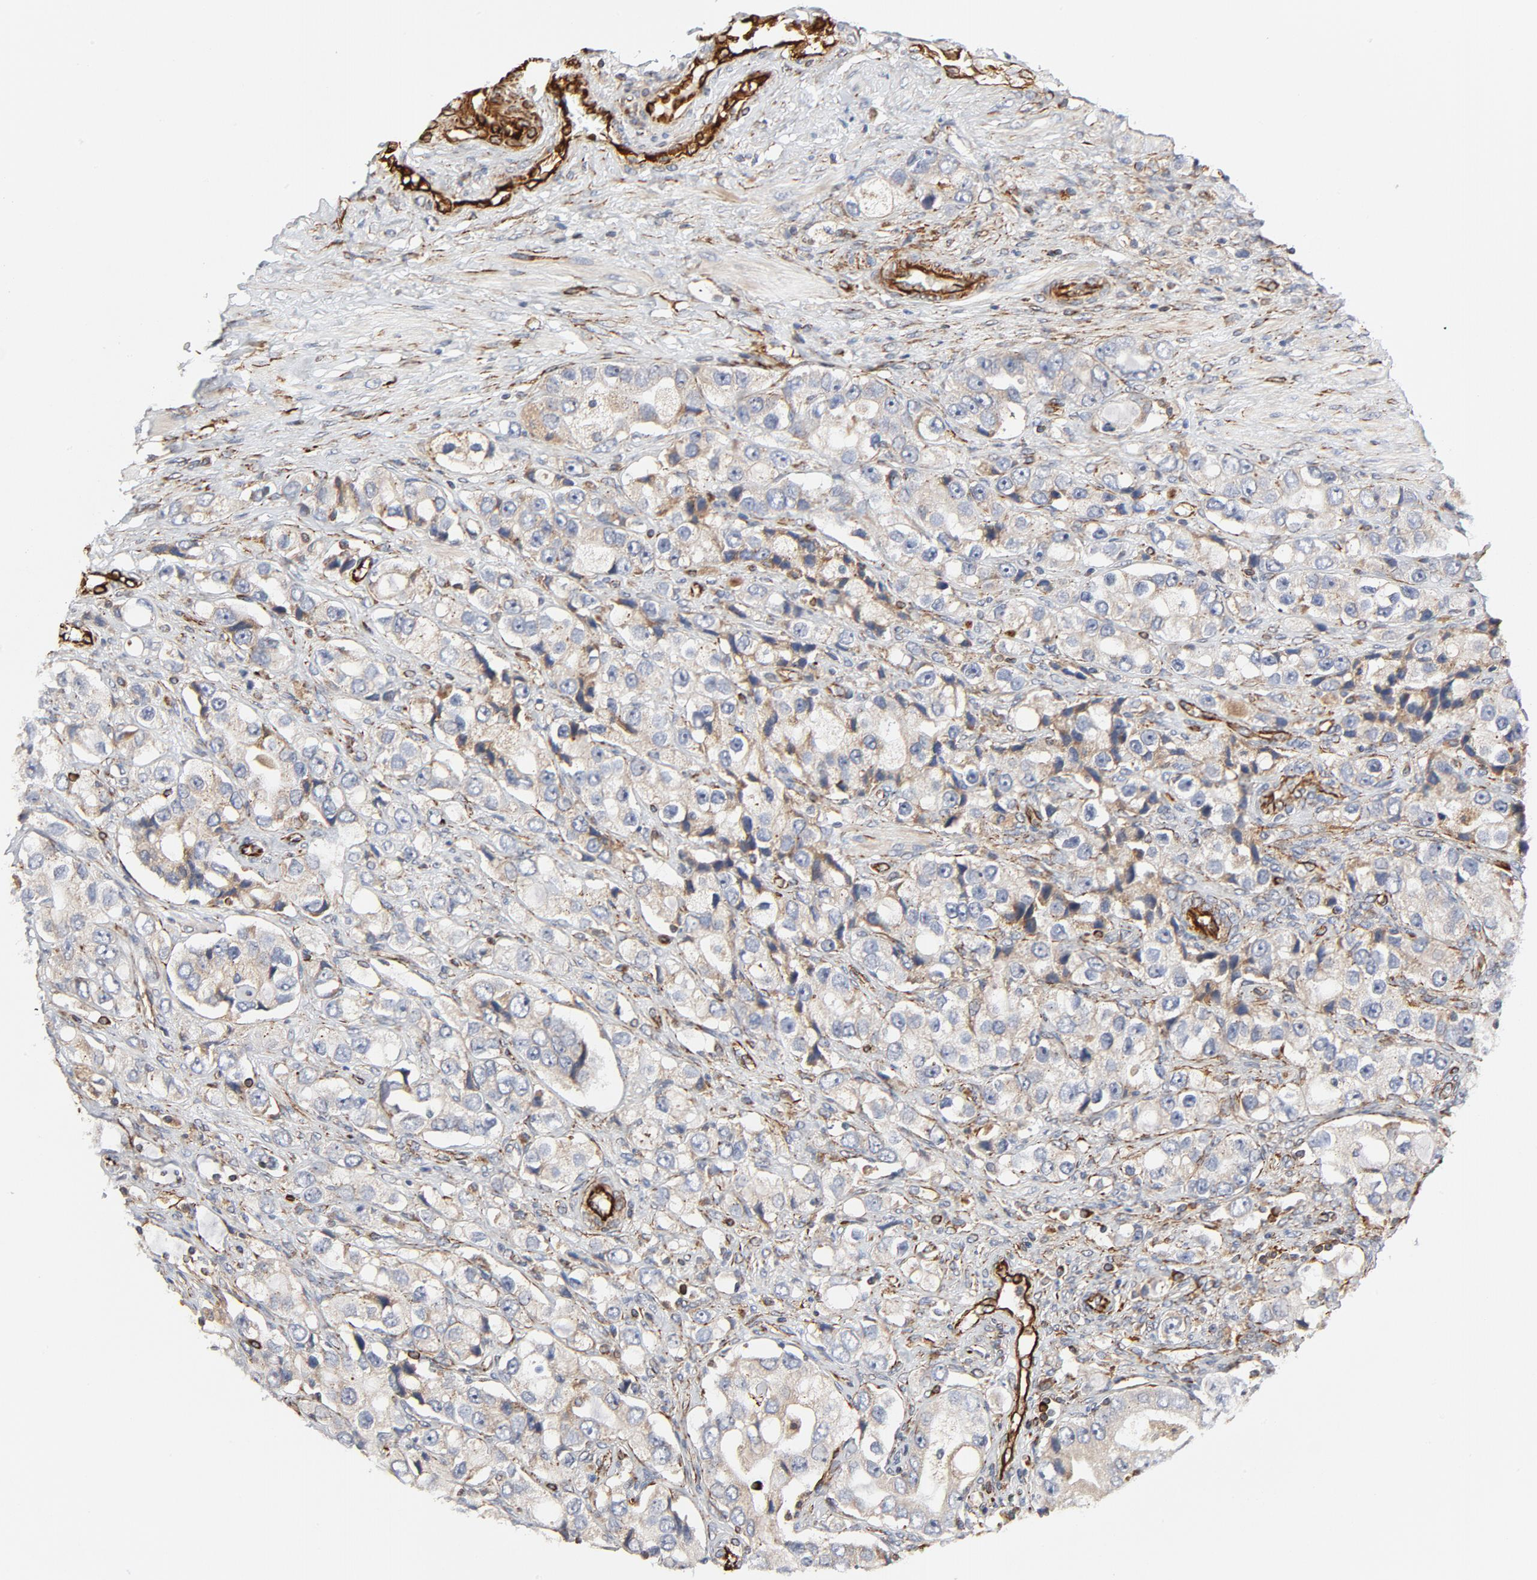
{"staining": {"intensity": "weak", "quantity": ">75%", "location": "cytoplasmic/membranous"}, "tissue": "prostate cancer", "cell_type": "Tumor cells", "image_type": "cancer", "snomed": [{"axis": "morphology", "description": "Adenocarcinoma, High grade"}, {"axis": "topography", "description": "Prostate"}], "caption": "Prostate cancer stained with a brown dye demonstrates weak cytoplasmic/membranous positive positivity in about >75% of tumor cells.", "gene": "FAM118A", "patient": {"sex": "male", "age": 63}}